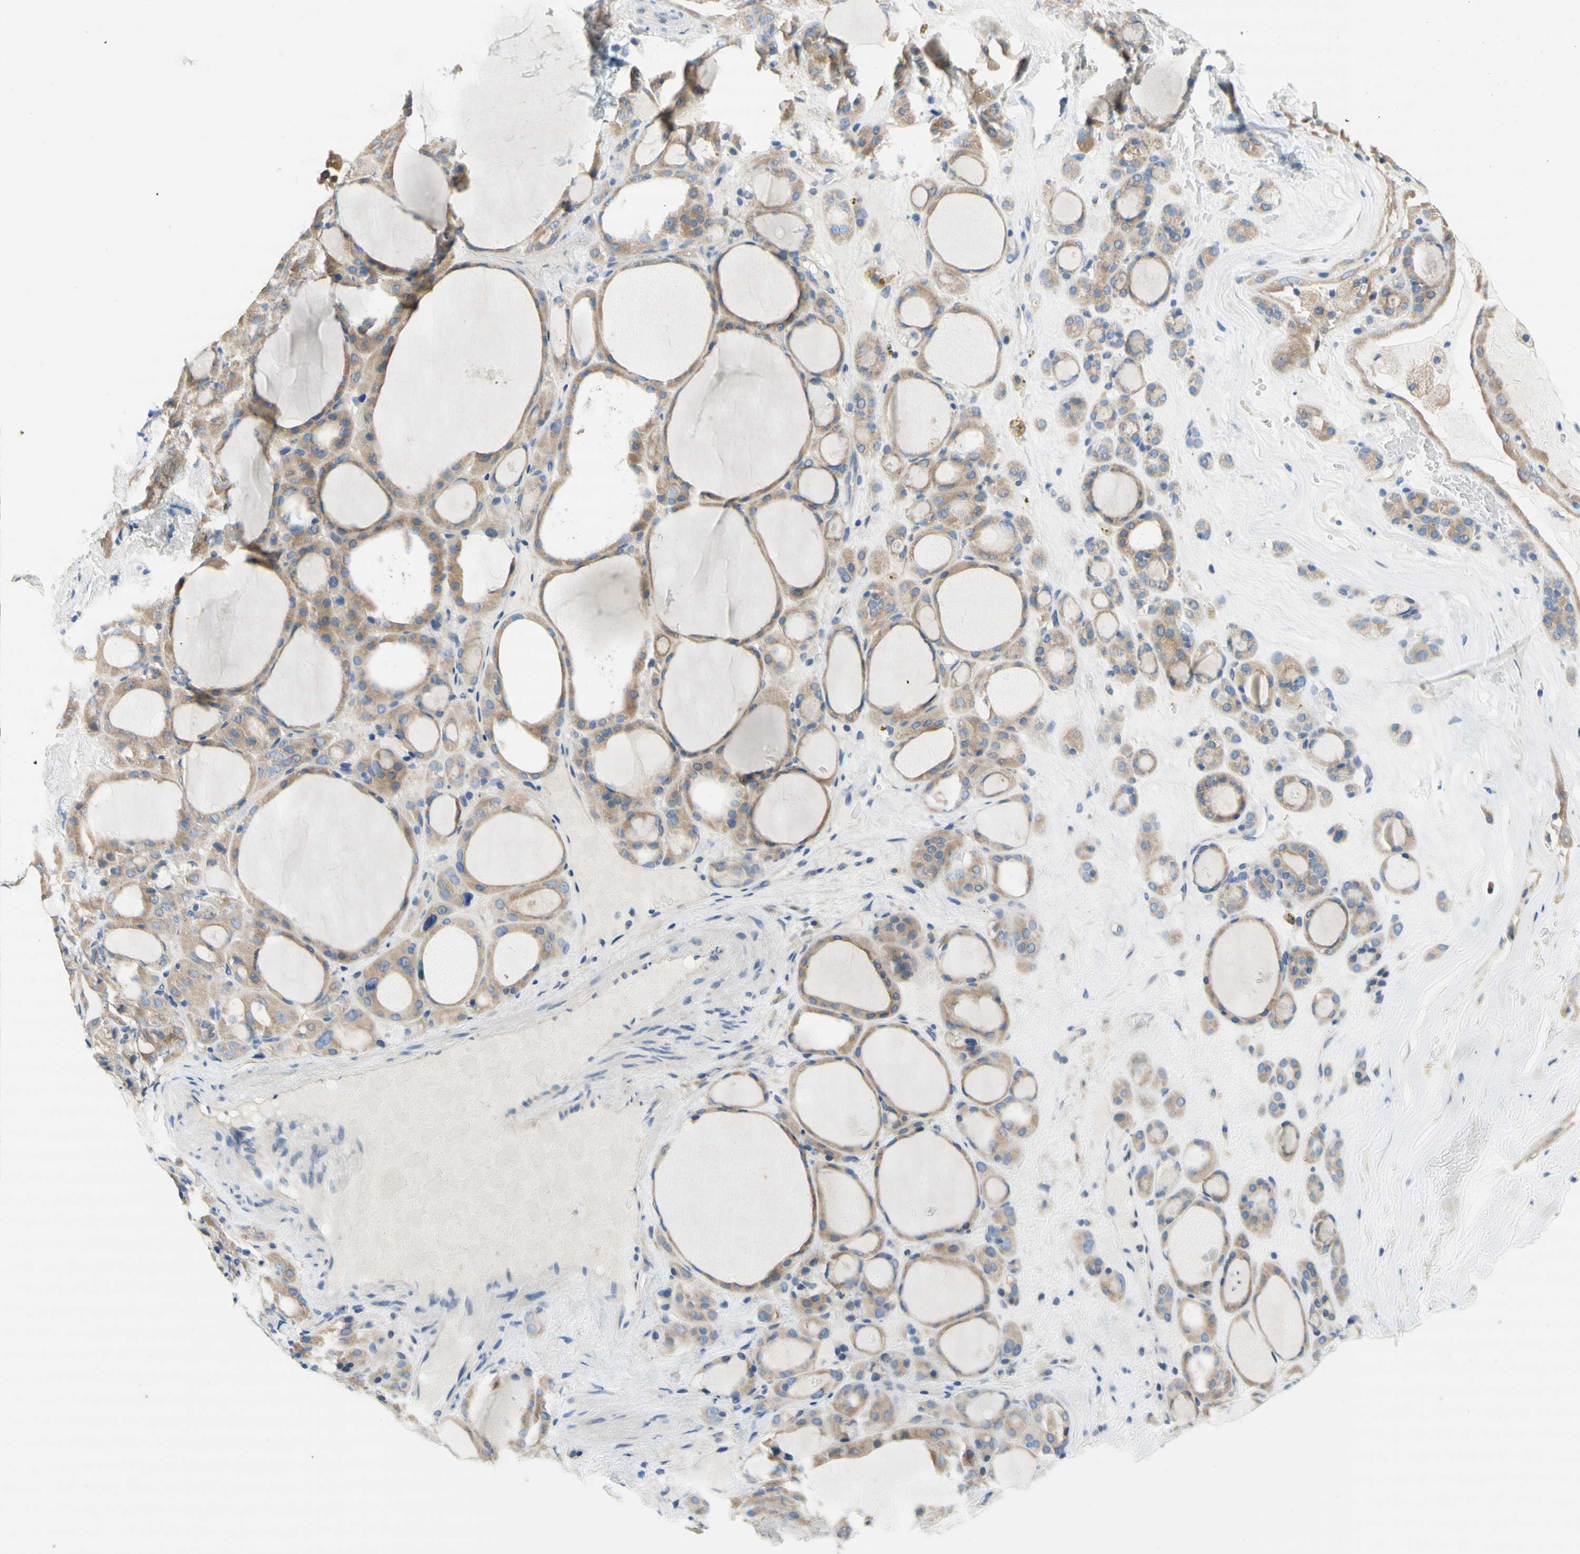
{"staining": {"intensity": "moderate", "quantity": "<25%", "location": "cytoplasmic/membranous"}, "tissue": "thyroid gland", "cell_type": "Glandular cells", "image_type": "normal", "snomed": [{"axis": "morphology", "description": "Normal tissue, NOS"}, {"axis": "morphology", "description": "Carcinoma, NOS"}, {"axis": "topography", "description": "Thyroid gland"}], "caption": "IHC of unremarkable thyroid gland reveals low levels of moderate cytoplasmic/membranous expression in approximately <25% of glandular cells. The staining is performed using DAB (3,3'-diaminobenzidine) brown chromogen to label protein expression. The nuclei are counter-stained blue using hematoxylin.", "gene": "F3", "patient": {"sex": "female", "age": 86}}